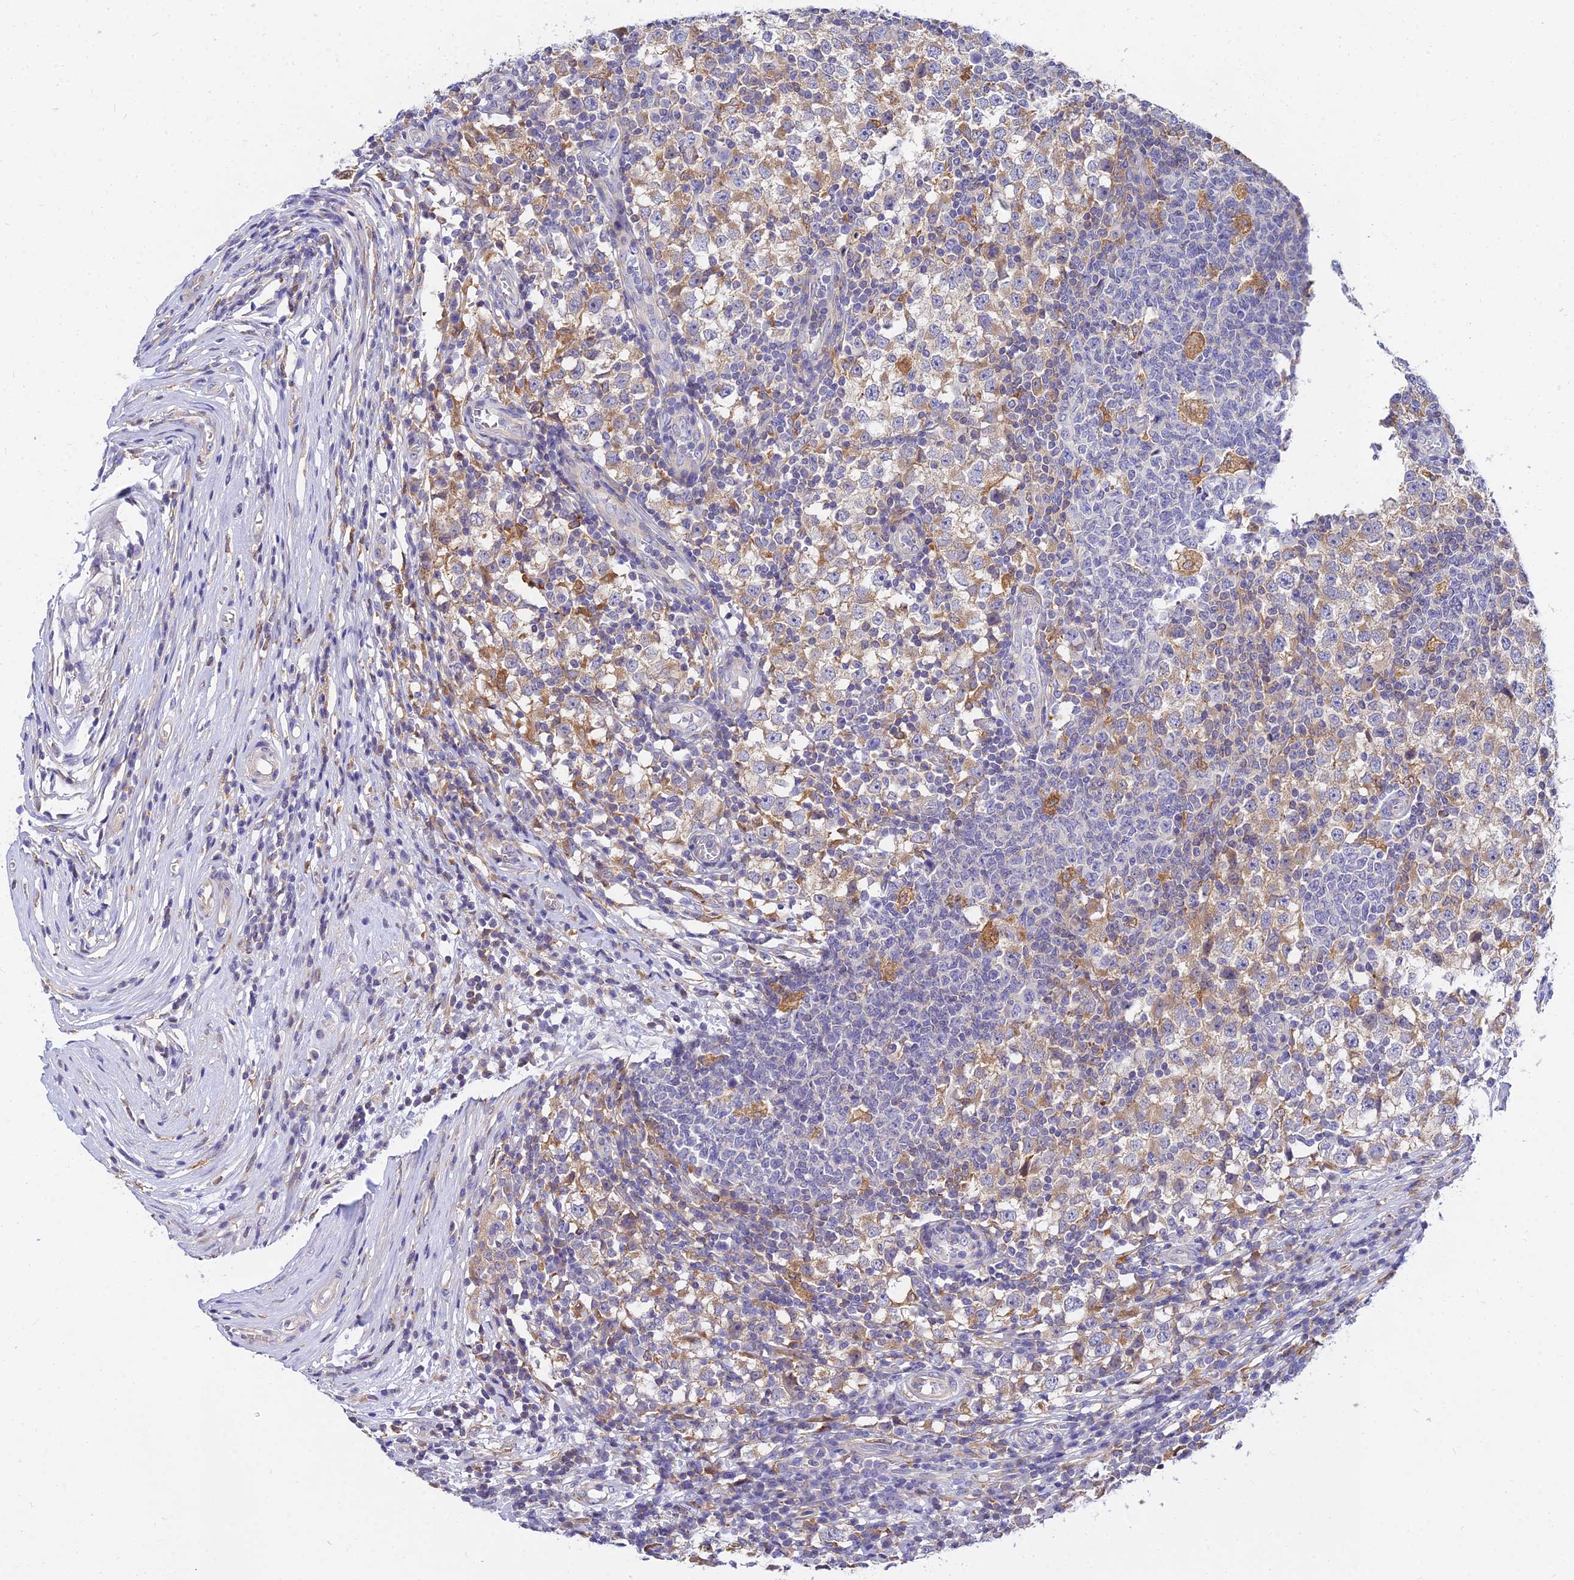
{"staining": {"intensity": "weak", "quantity": "25%-75%", "location": "cytoplasmic/membranous"}, "tissue": "testis cancer", "cell_type": "Tumor cells", "image_type": "cancer", "snomed": [{"axis": "morphology", "description": "Seminoma, NOS"}, {"axis": "topography", "description": "Testis"}], "caption": "The micrograph shows staining of seminoma (testis), revealing weak cytoplasmic/membranous protein positivity (brown color) within tumor cells.", "gene": "ARL8B", "patient": {"sex": "male", "age": 65}}